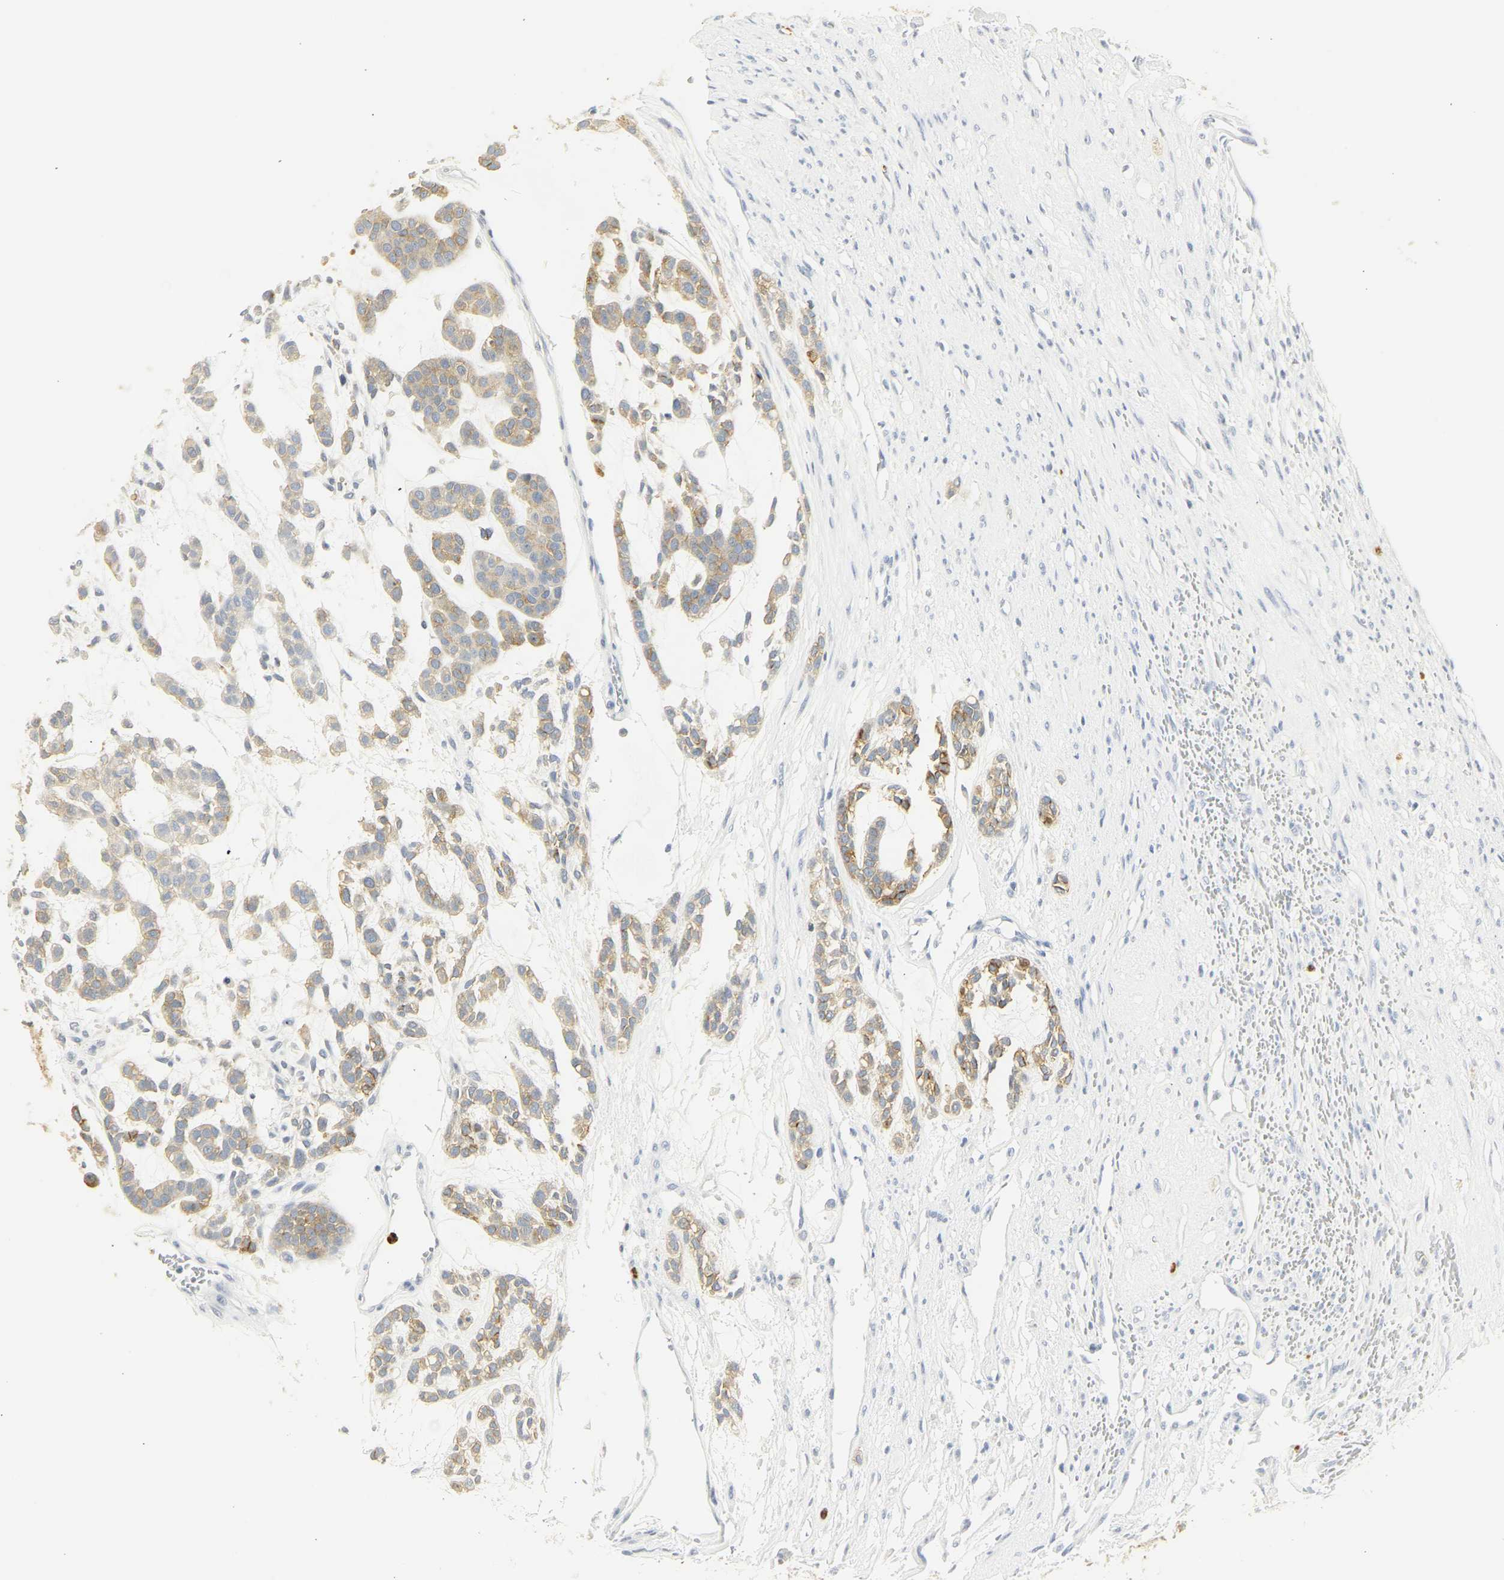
{"staining": {"intensity": "moderate", "quantity": ">75%", "location": "cytoplasmic/membranous"}, "tissue": "head and neck cancer", "cell_type": "Tumor cells", "image_type": "cancer", "snomed": [{"axis": "morphology", "description": "Adenocarcinoma, NOS"}, {"axis": "morphology", "description": "Adenoma, NOS"}, {"axis": "topography", "description": "Head-Neck"}], "caption": "A histopathology image showing moderate cytoplasmic/membranous positivity in approximately >75% of tumor cells in head and neck cancer (adenoma), as visualized by brown immunohistochemical staining.", "gene": "CEACAM5", "patient": {"sex": "female", "age": 55}}